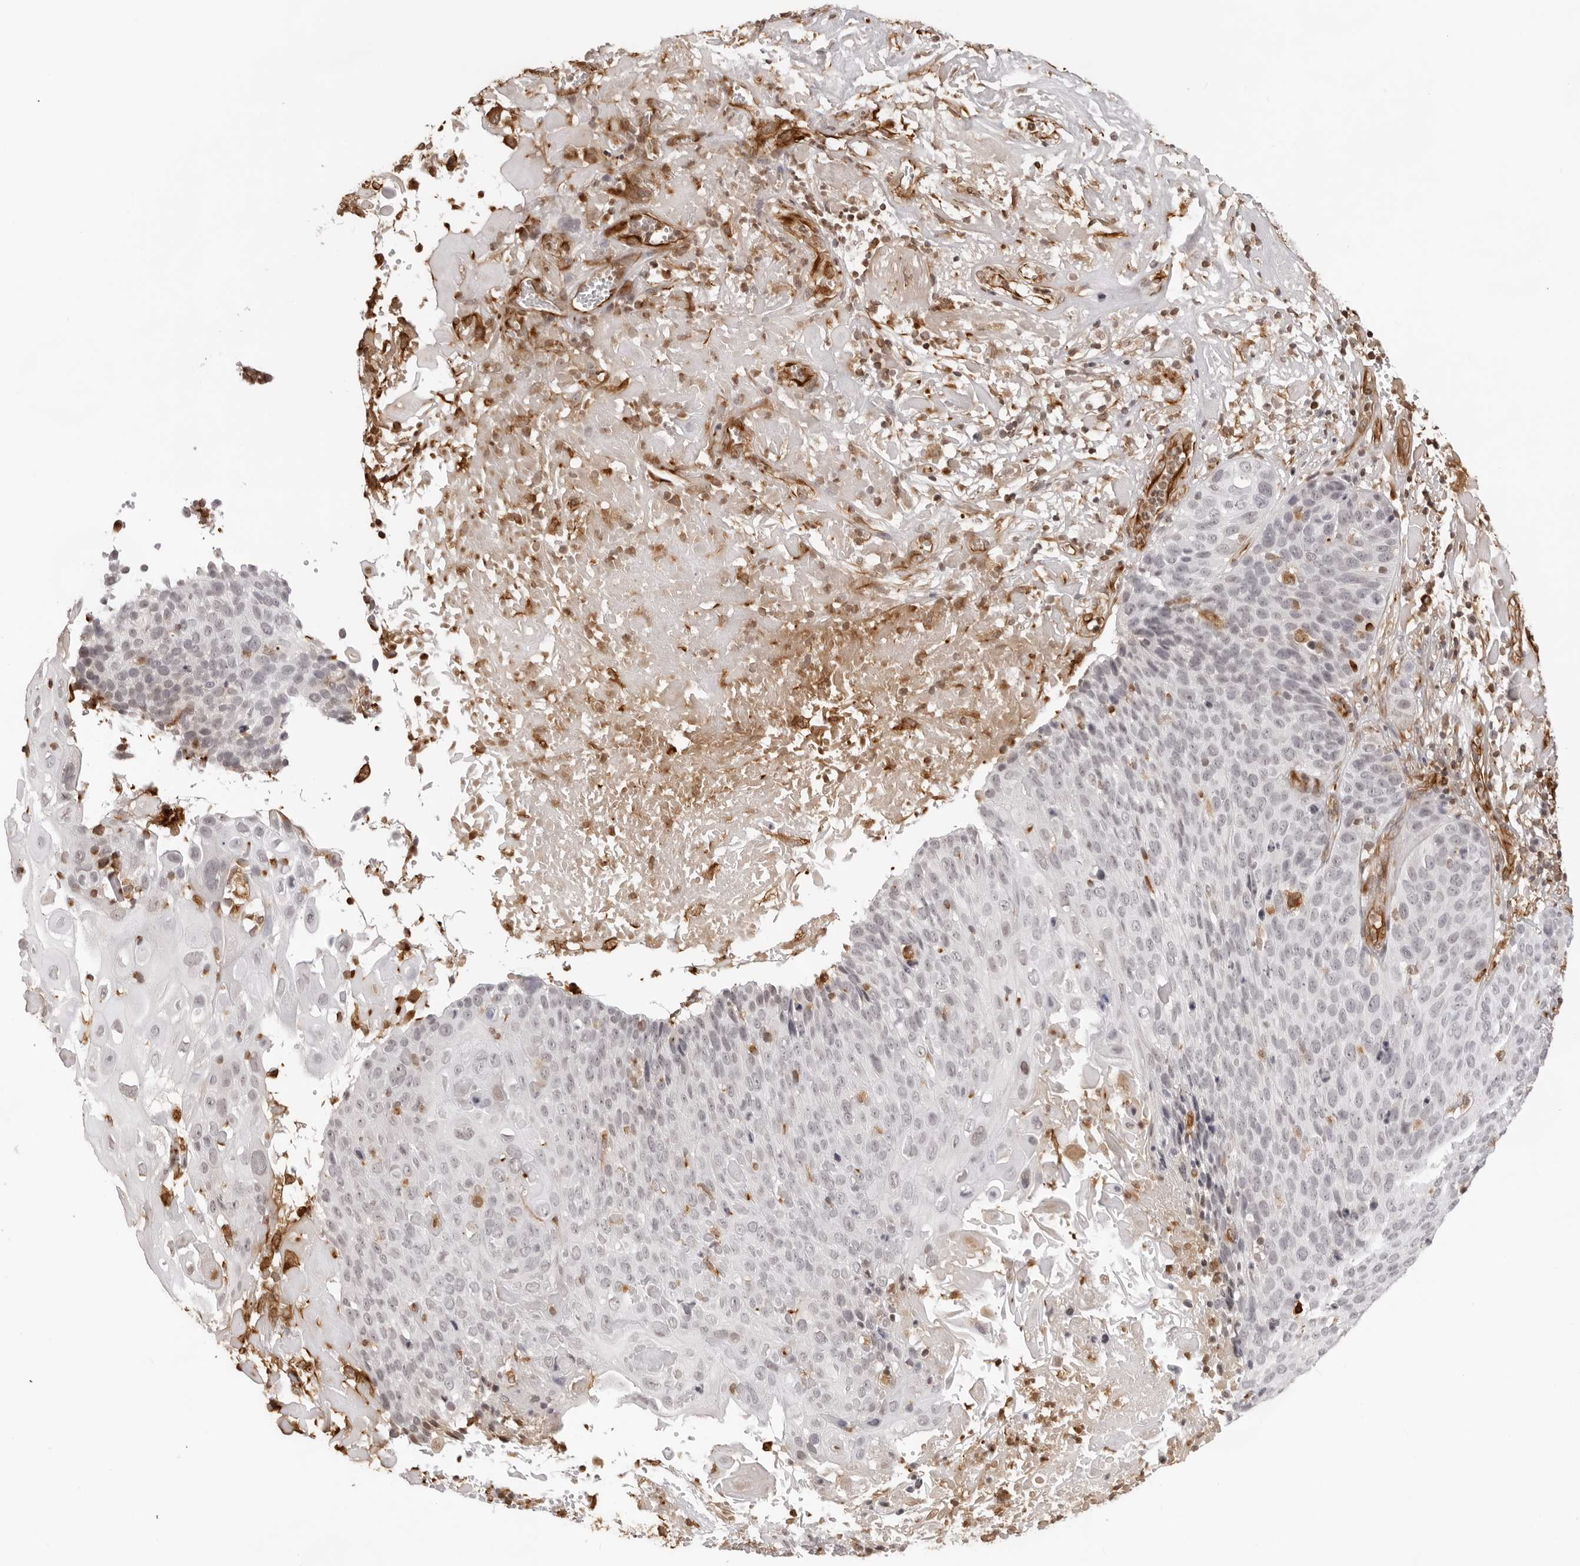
{"staining": {"intensity": "negative", "quantity": "none", "location": "none"}, "tissue": "cervical cancer", "cell_type": "Tumor cells", "image_type": "cancer", "snomed": [{"axis": "morphology", "description": "Squamous cell carcinoma, NOS"}, {"axis": "topography", "description": "Cervix"}], "caption": "A high-resolution micrograph shows IHC staining of cervical cancer (squamous cell carcinoma), which demonstrates no significant staining in tumor cells. (Brightfield microscopy of DAB (3,3'-diaminobenzidine) IHC at high magnification).", "gene": "DYNLT5", "patient": {"sex": "female", "age": 74}}